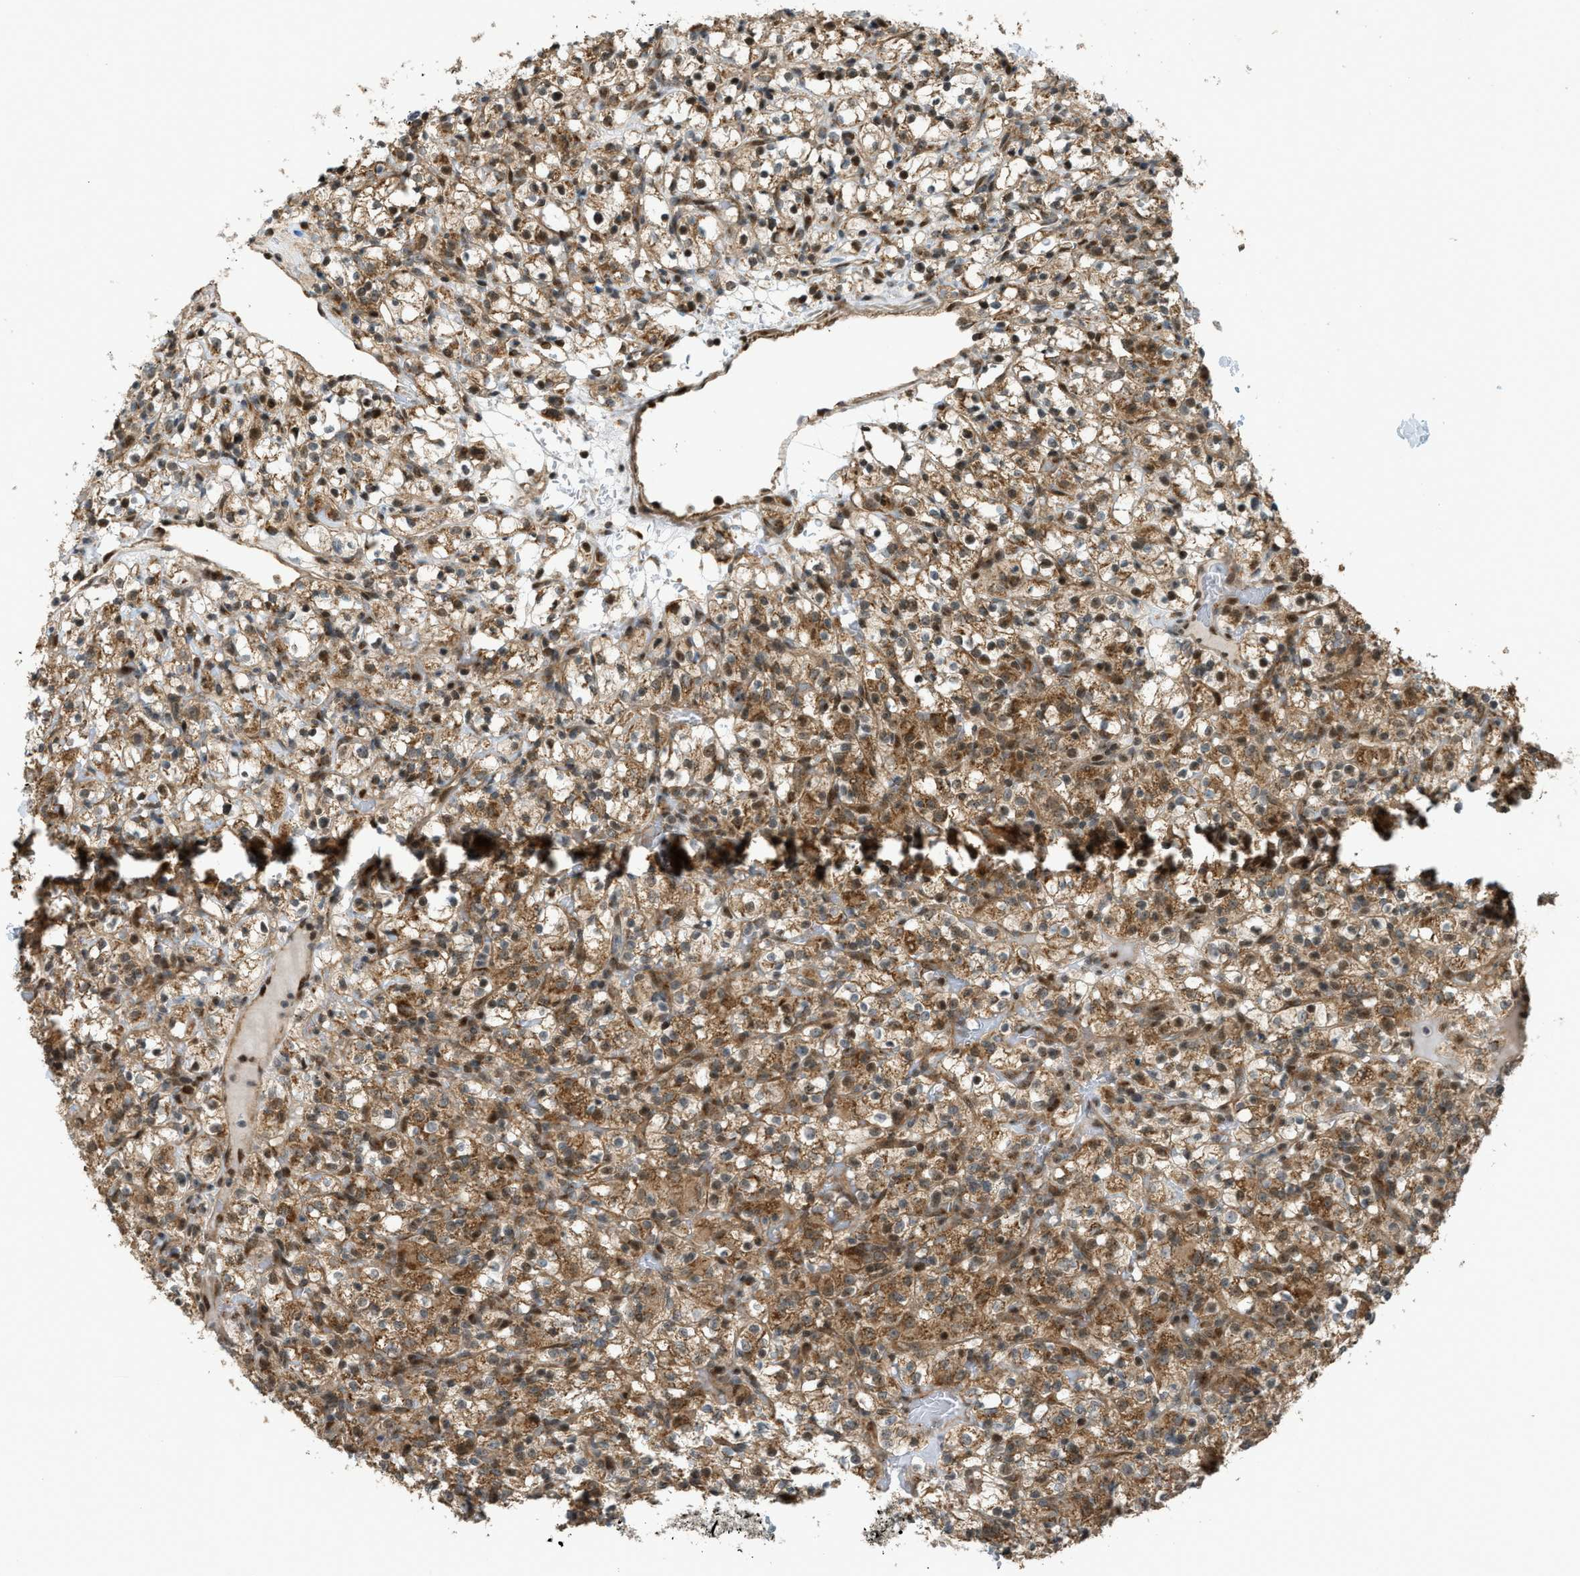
{"staining": {"intensity": "moderate", "quantity": ">75%", "location": "cytoplasmic/membranous,nuclear"}, "tissue": "renal cancer", "cell_type": "Tumor cells", "image_type": "cancer", "snomed": [{"axis": "morphology", "description": "Normal tissue, NOS"}, {"axis": "morphology", "description": "Adenocarcinoma, NOS"}, {"axis": "topography", "description": "Kidney"}], "caption": "The immunohistochemical stain shows moderate cytoplasmic/membranous and nuclear staining in tumor cells of renal adenocarcinoma tissue. The protein of interest is shown in brown color, while the nuclei are stained blue.", "gene": "CCDC186", "patient": {"sex": "female", "age": 72}}